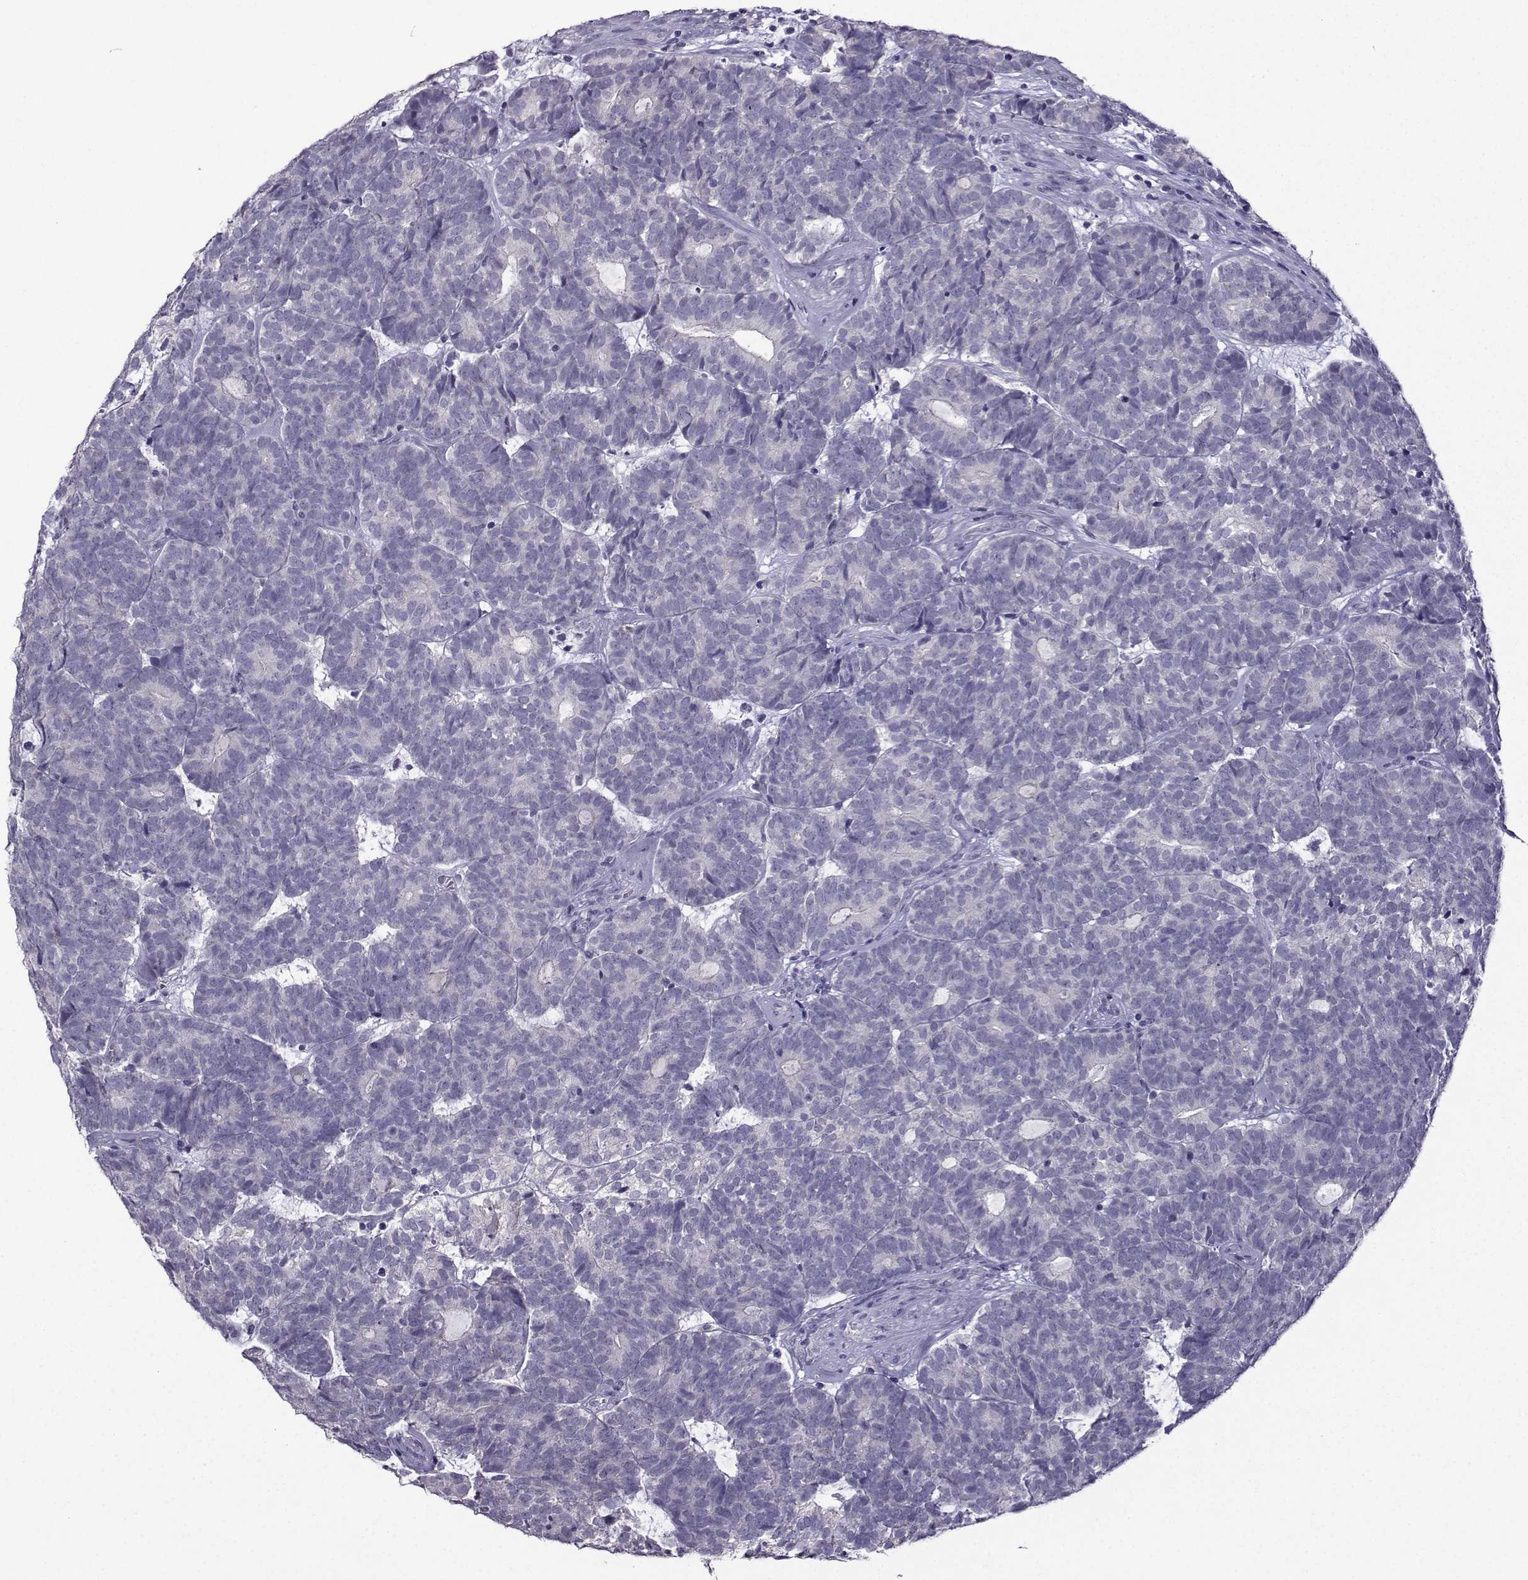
{"staining": {"intensity": "negative", "quantity": "none", "location": "none"}, "tissue": "head and neck cancer", "cell_type": "Tumor cells", "image_type": "cancer", "snomed": [{"axis": "morphology", "description": "Adenocarcinoma, NOS"}, {"axis": "topography", "description": "Head-Neck"}], "caption": "The image displays no staining of tumor cells in head and neck cancer.", "gene": "CRYBB1", "patient": {"sex": "female", "age": 81}}